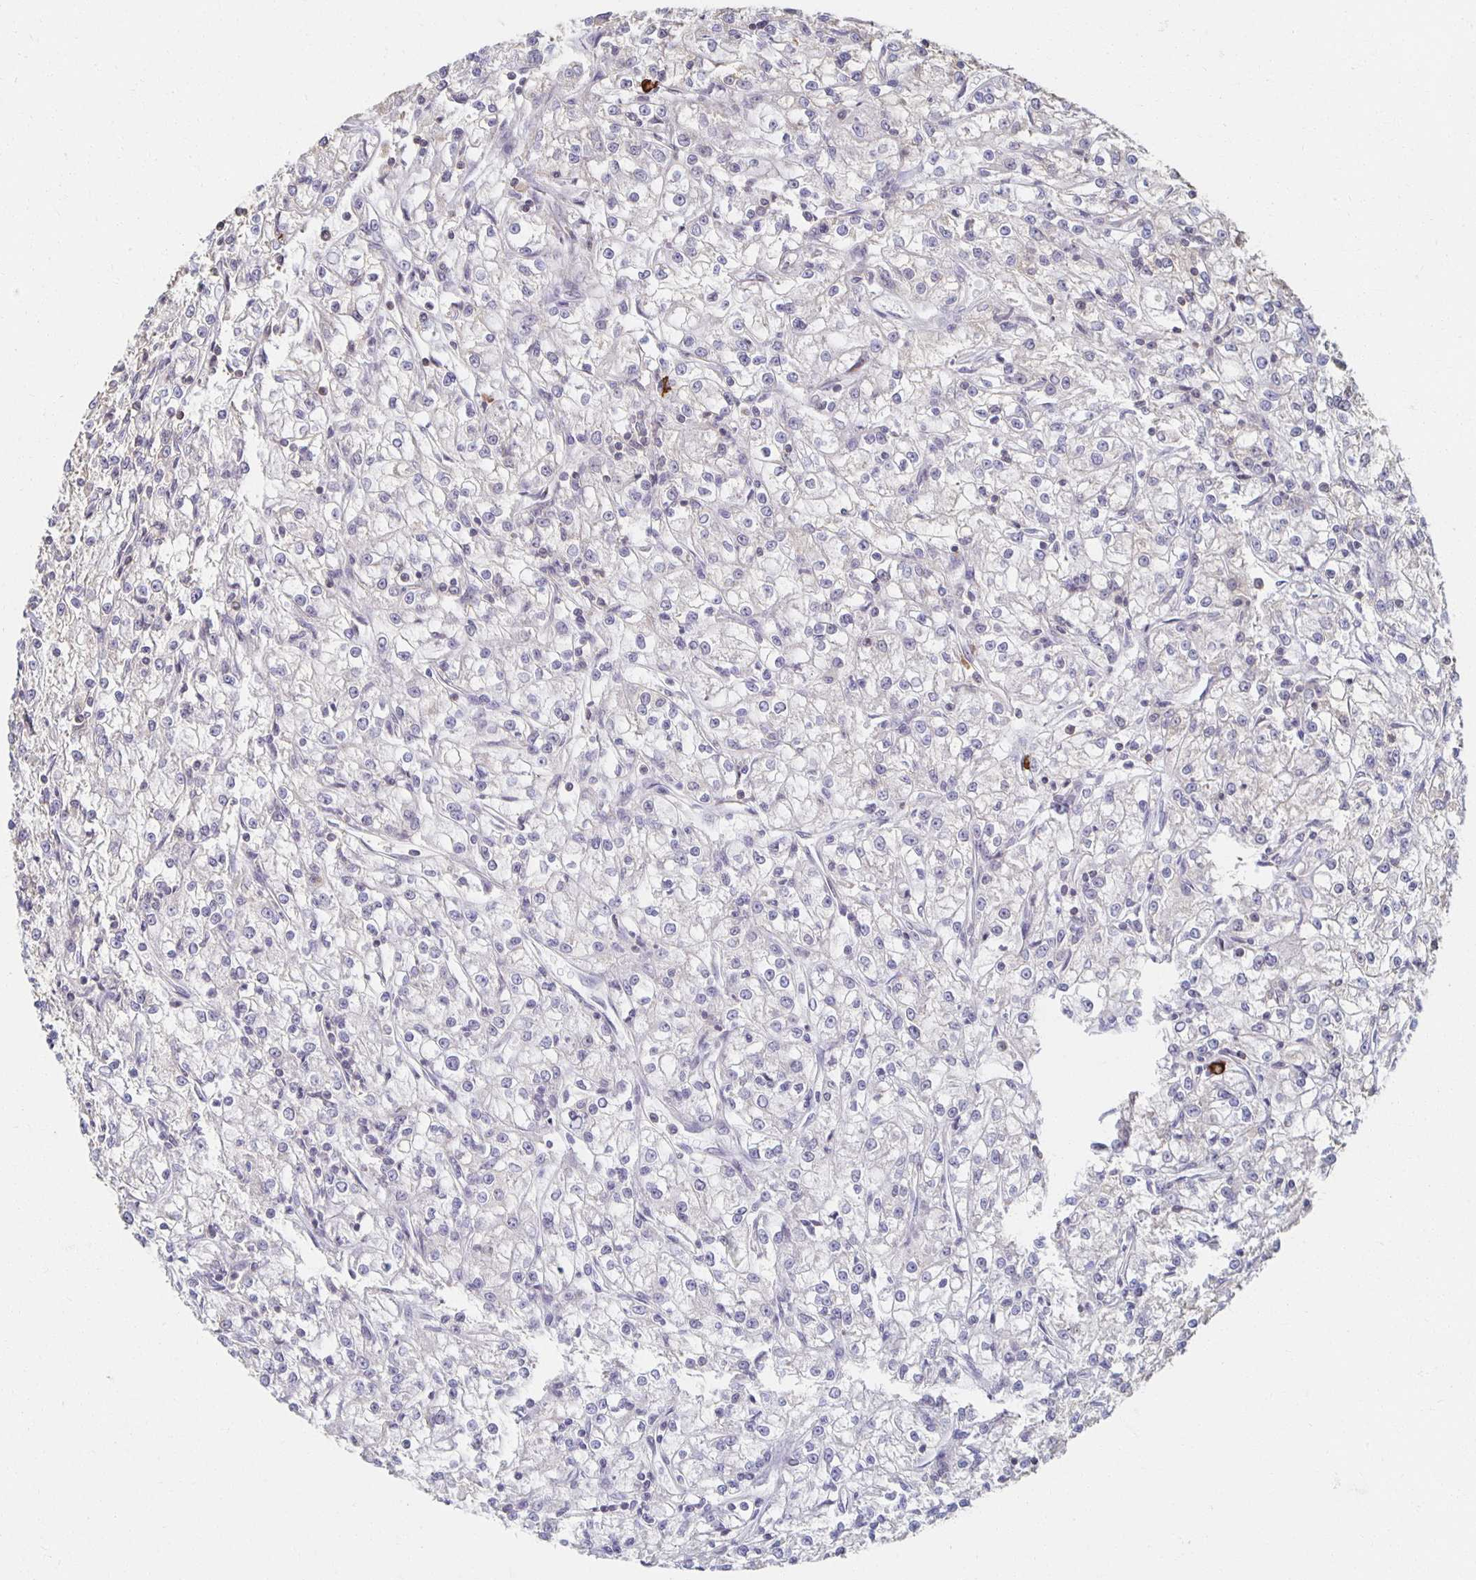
{"staining": {"intensity": "negative", "quantity": "none", "location": "none"}, "tissue": "renal cancer", "cell_type": "Tumor cells", "image_type": "cancer", "snomed": [{"axis": "morphology", "description": "Adenocarcinoma, NOS"}, {"axis": "topography", "description": "Kidney"}], "caption": "A photomicrograph of human adenocarcinoma (renal) is negative for staining in tumor cells.", "gene": "ZNF692", "patient": {"sex": "female", "age": 59}}